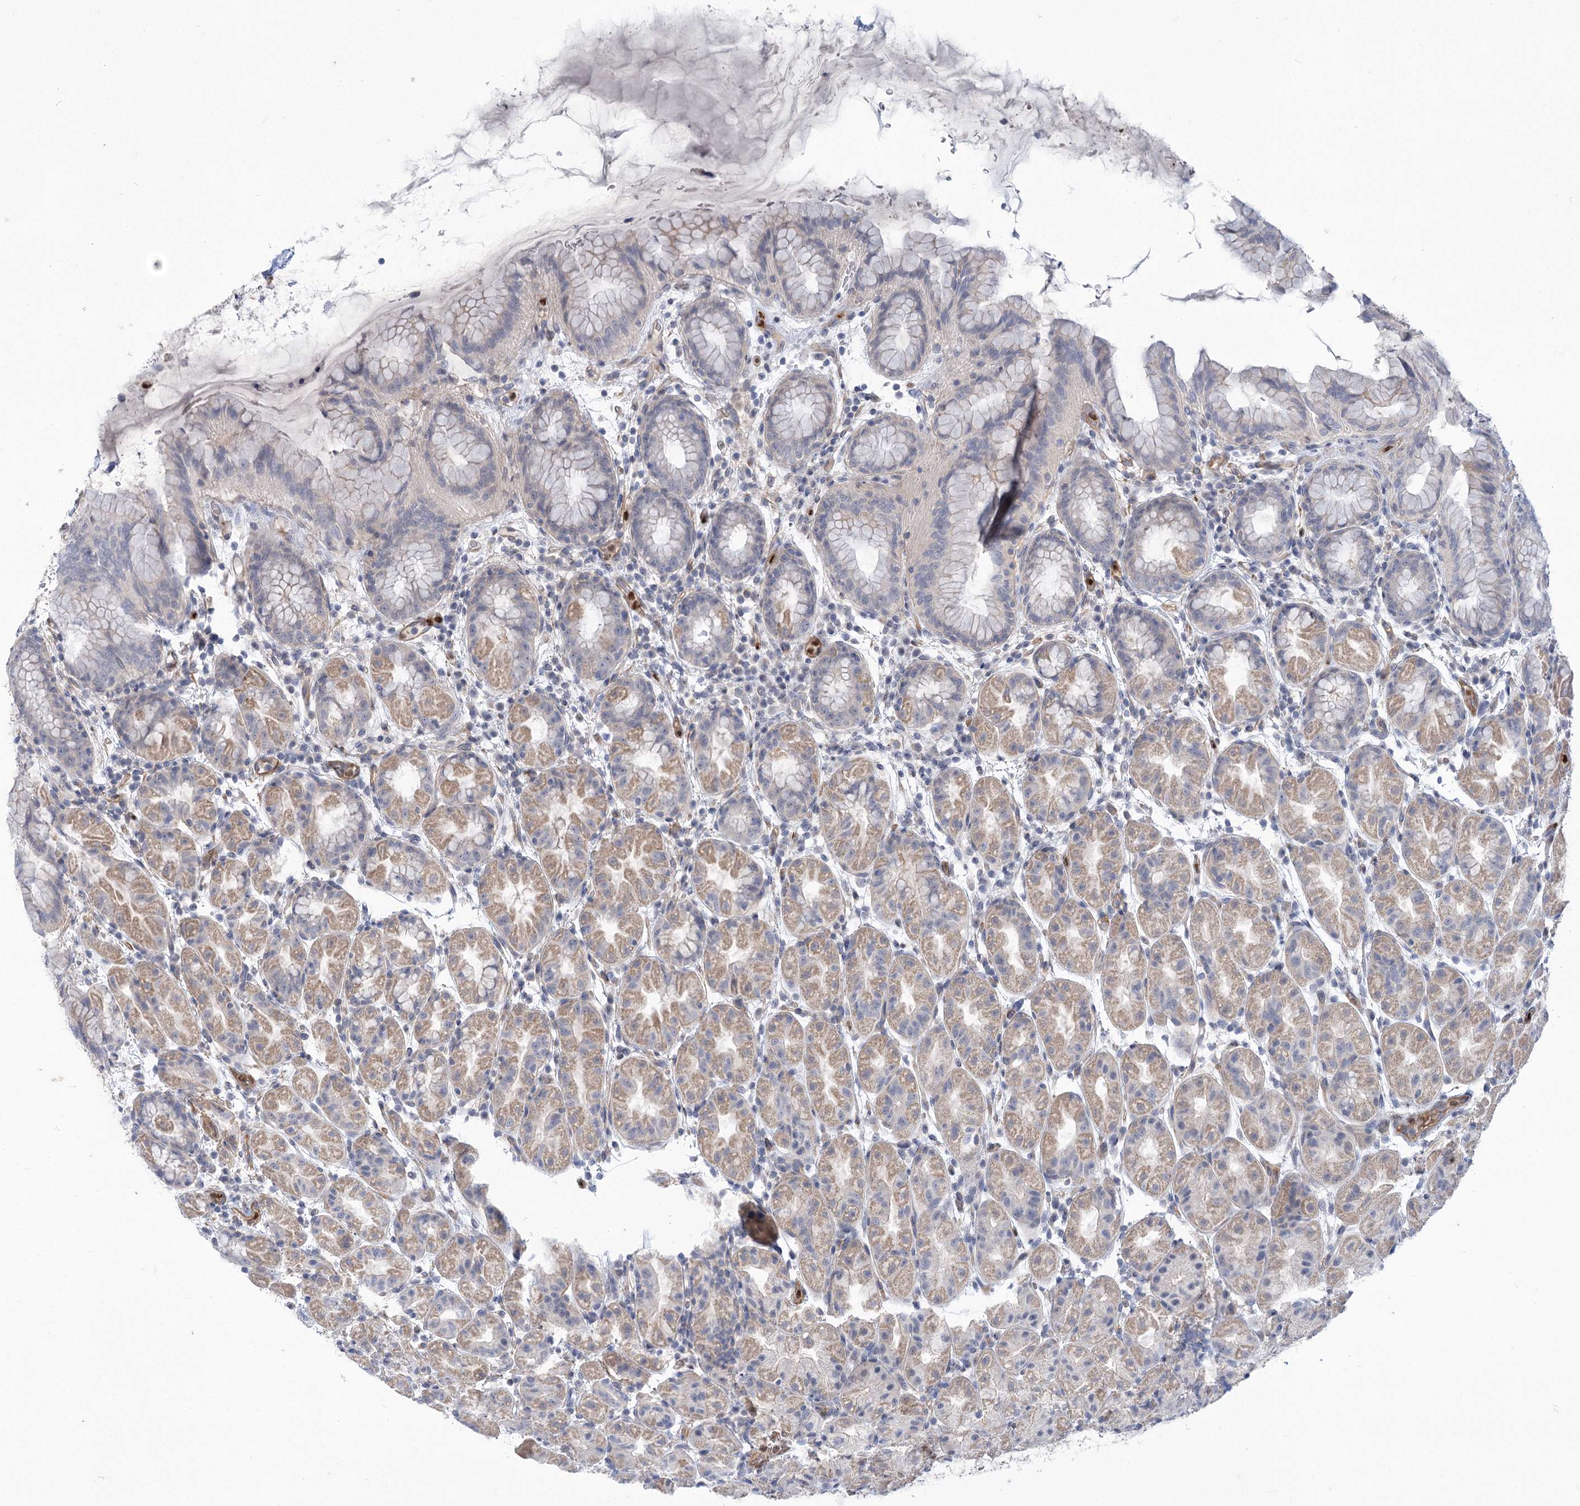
{"staining": {"intensity": "weak", "quantity": "25%-75%", "location": "cytoplasmic/membranous"}, "tissue": "stomach", "cell_type": "Glandular cells", "image_type": "normal", "snomed": [{"axis": "morphology", "description": "Normal tissue, NOS"}, {"axis": "topography", "description": "Stomach"}], "caption": "High-magnification brightfield microscopy of benign stomach stained with DAB (3,3'-diaminobenzidine) (brown) and counterstained with hematoxylin (blue). glandular cells exhibit weak cytoplasmic/membranous expression is present in approximately25%-75% of cells.", "gene": "THAP6", "patient": {"sex": "female", "age": 79}}